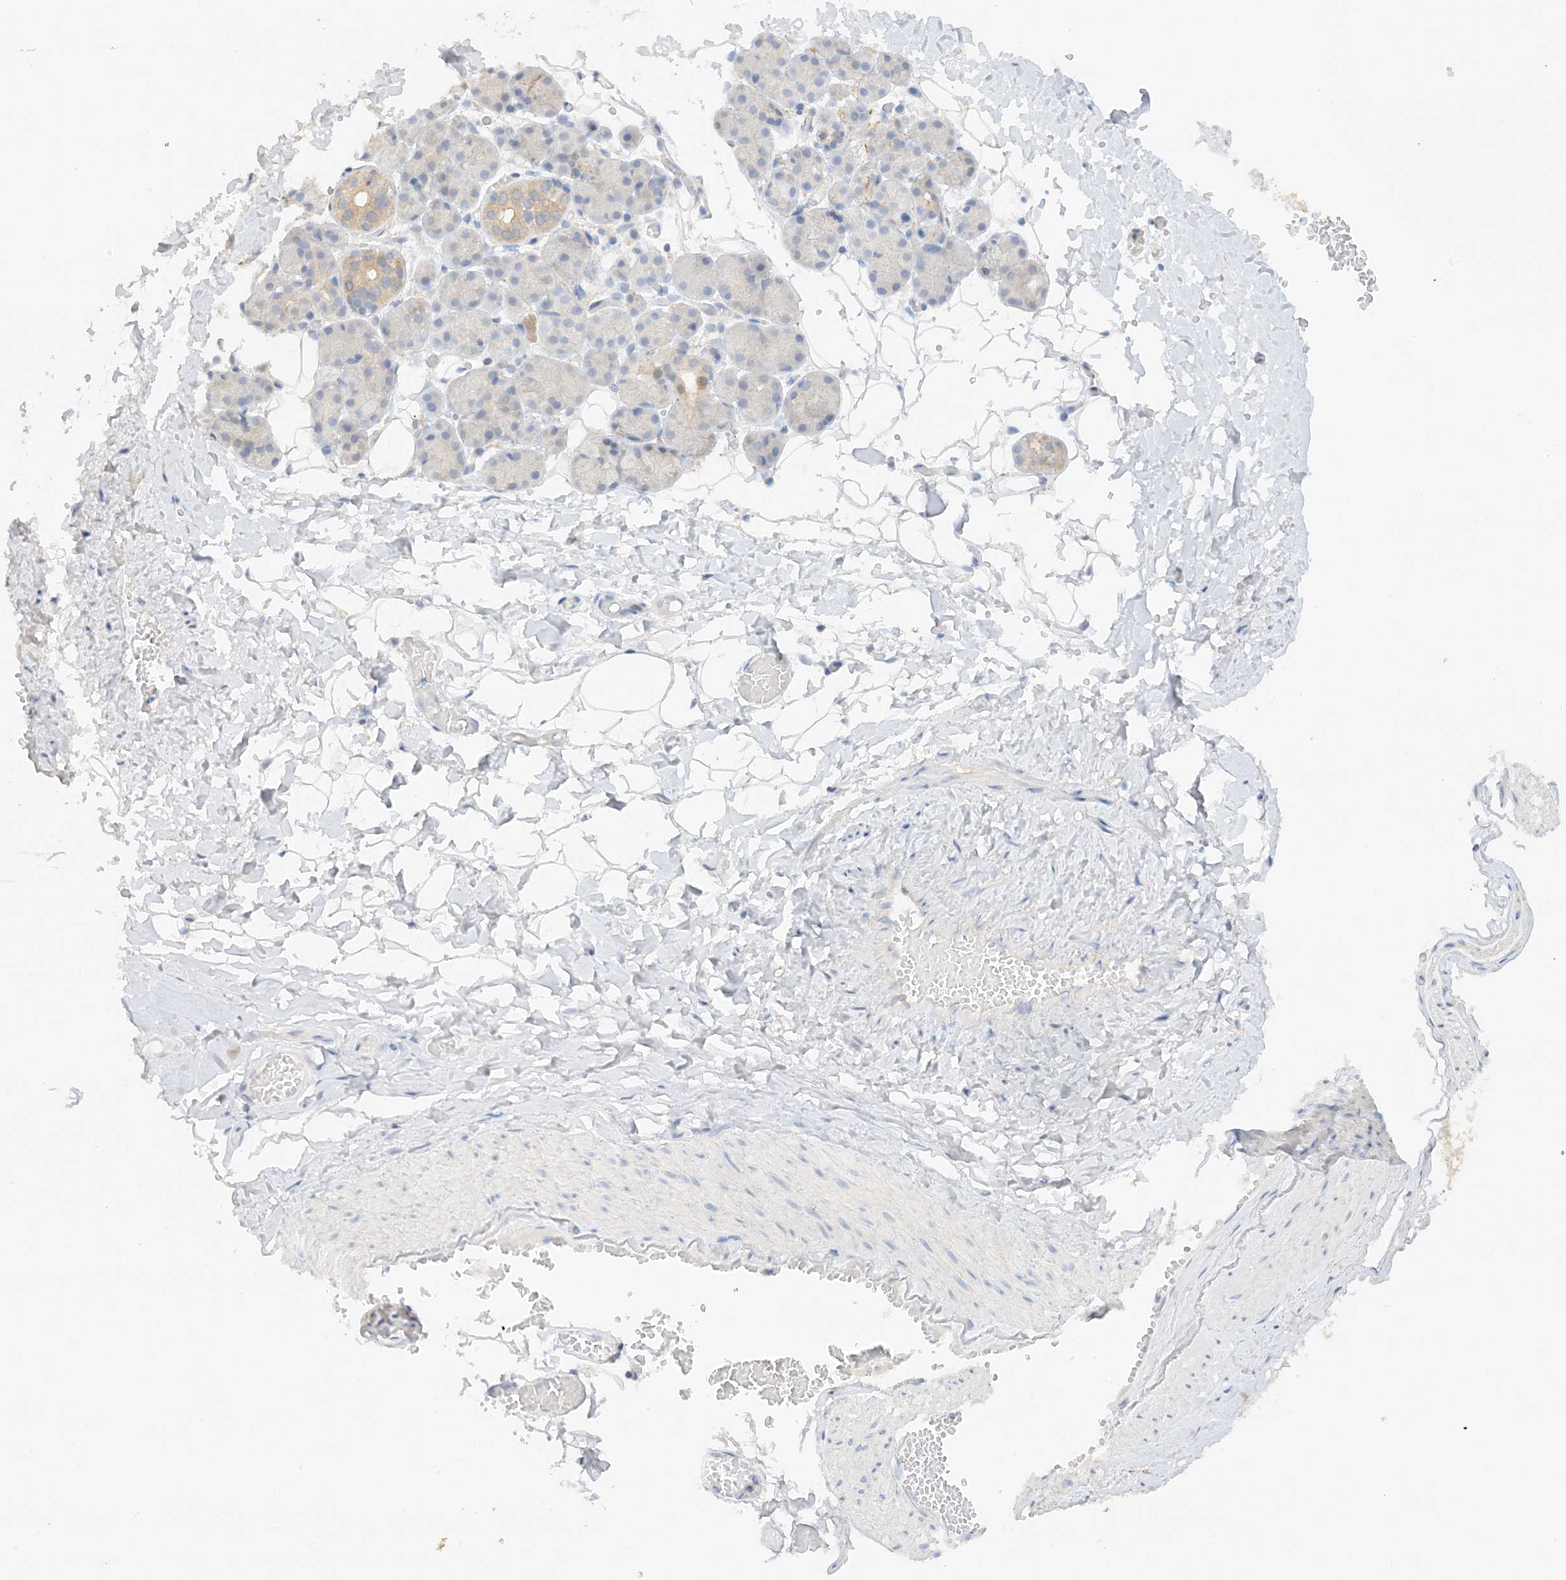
{"staining": {"intensity": "moderate", "quantity": "<25%", "location": "cytoplasmic/membranous"}, "tissue": "salivary gland", "cell_type": "Glandular cells", "image_type": "normal", "snomed": [{"axis": "morphology", "description": "Normal tissue, NOS"}, {"axis": "topography", "description": "Salivary gland"}], "caption": "Immunohistochemistry staining of unremarkable salivary gland, which shows low levels of moderate cytoplasmic/membranous positivity in about <25% of glandular cells indicating moderate cytoplasmic/membranous protein staining. The staining was performed using DAB (brown) for protein detection and nuclei were counterstained in hematoxylin (blue).", "gene": "PHACTR2", "patient": {"sex": "male", "age": 63}}